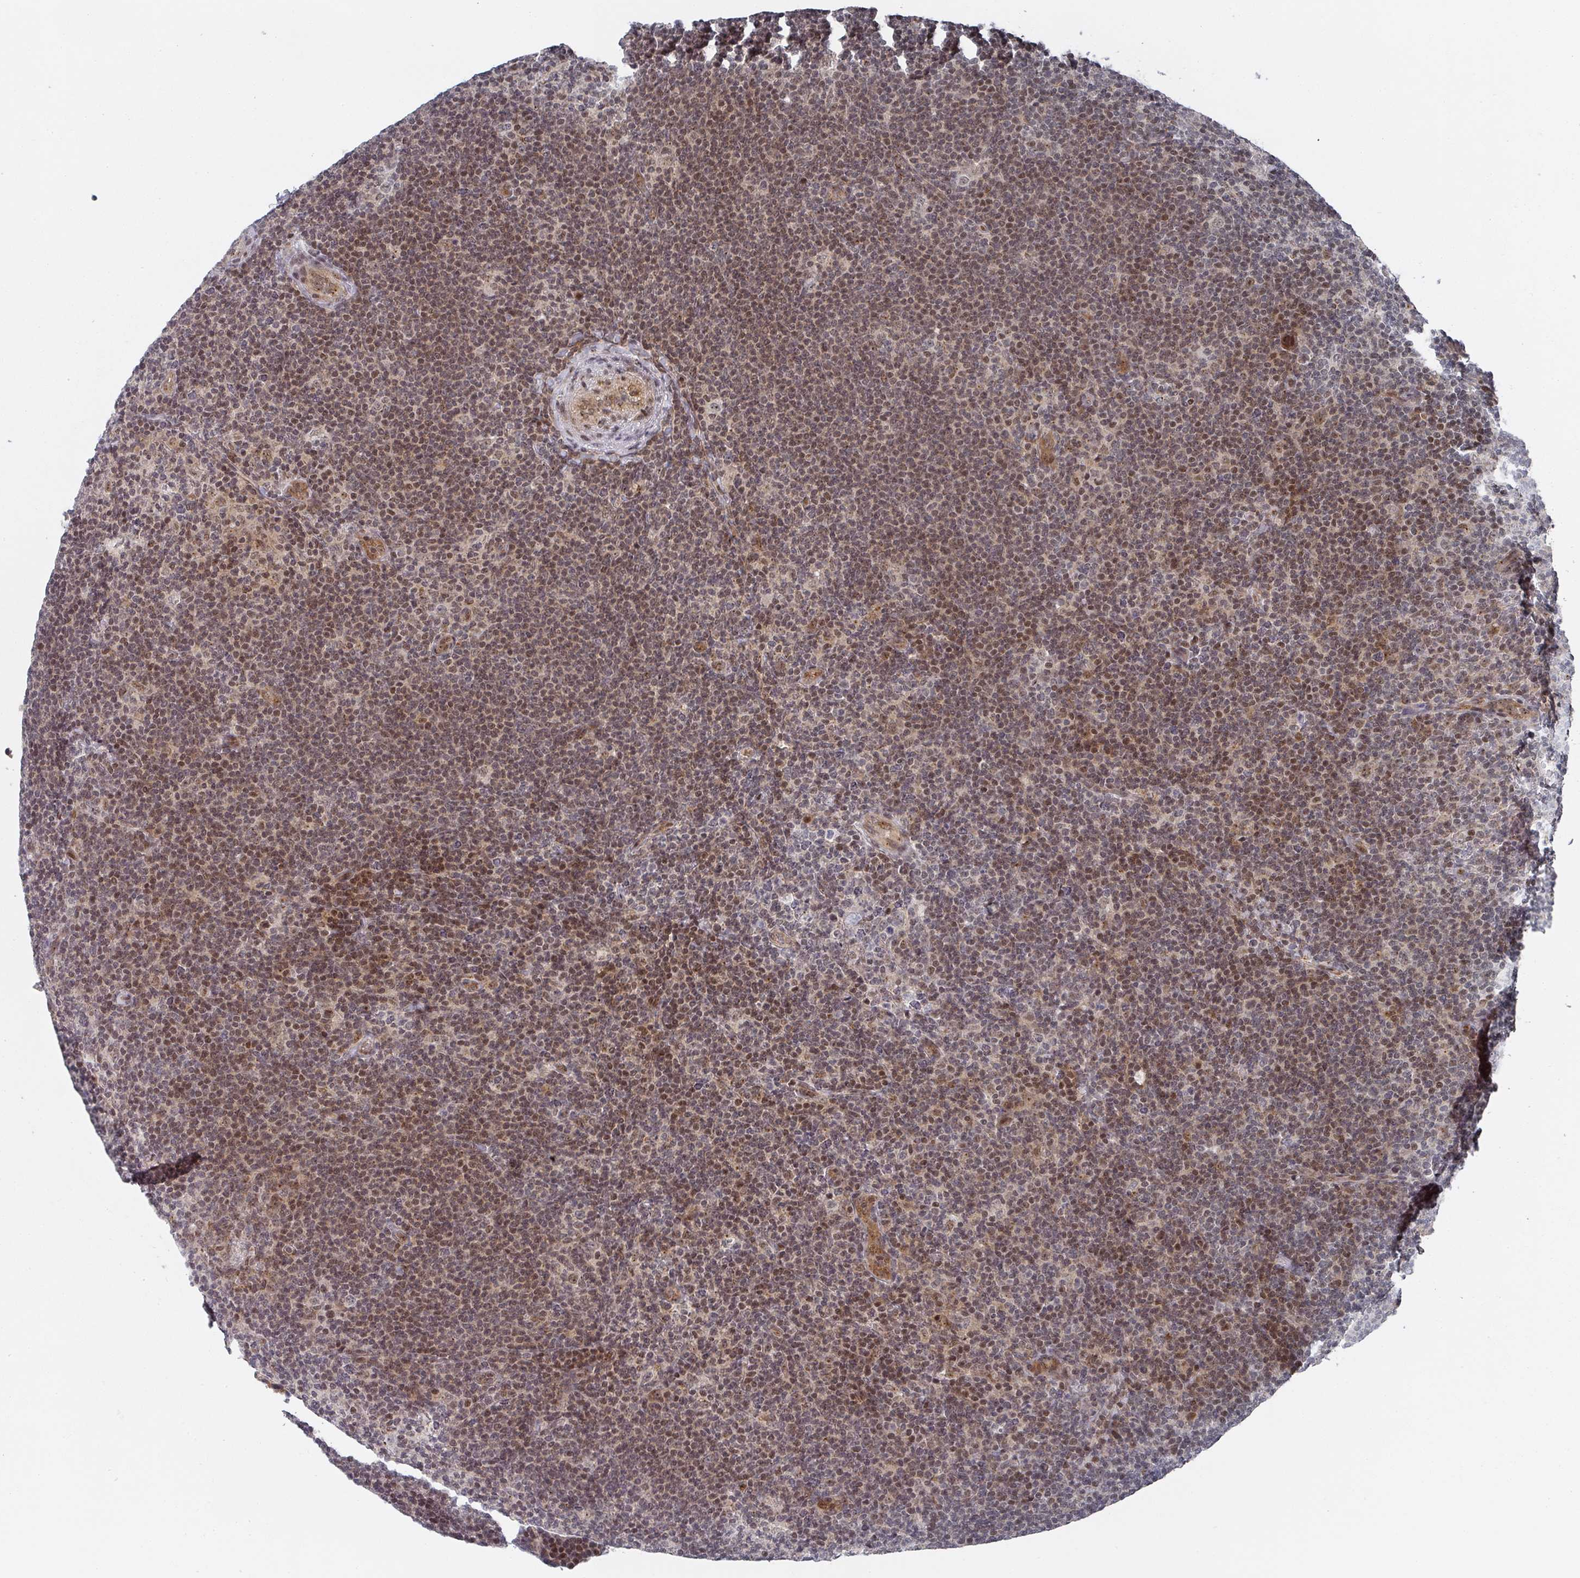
{"staining": {"intensity": "moderate", "quantity": "25%-75%", "location": "nuclear"}, "tissue": "lymphoma", "cell_type": "Tumor cells", "image_type": "cancer", "snomed": [{"axis": "morphology", "description": "Hodgkin's disease, NOS"}, {"axis": "topography", "description": "Lymph node"}], "caption": "Protein staining shows moderate nuclear staining in approximately 25%-75% of tumor cells in Hodgkin's disease.", "gene": "KIF1C", "patient": {"sex": "female", "age": 57}}